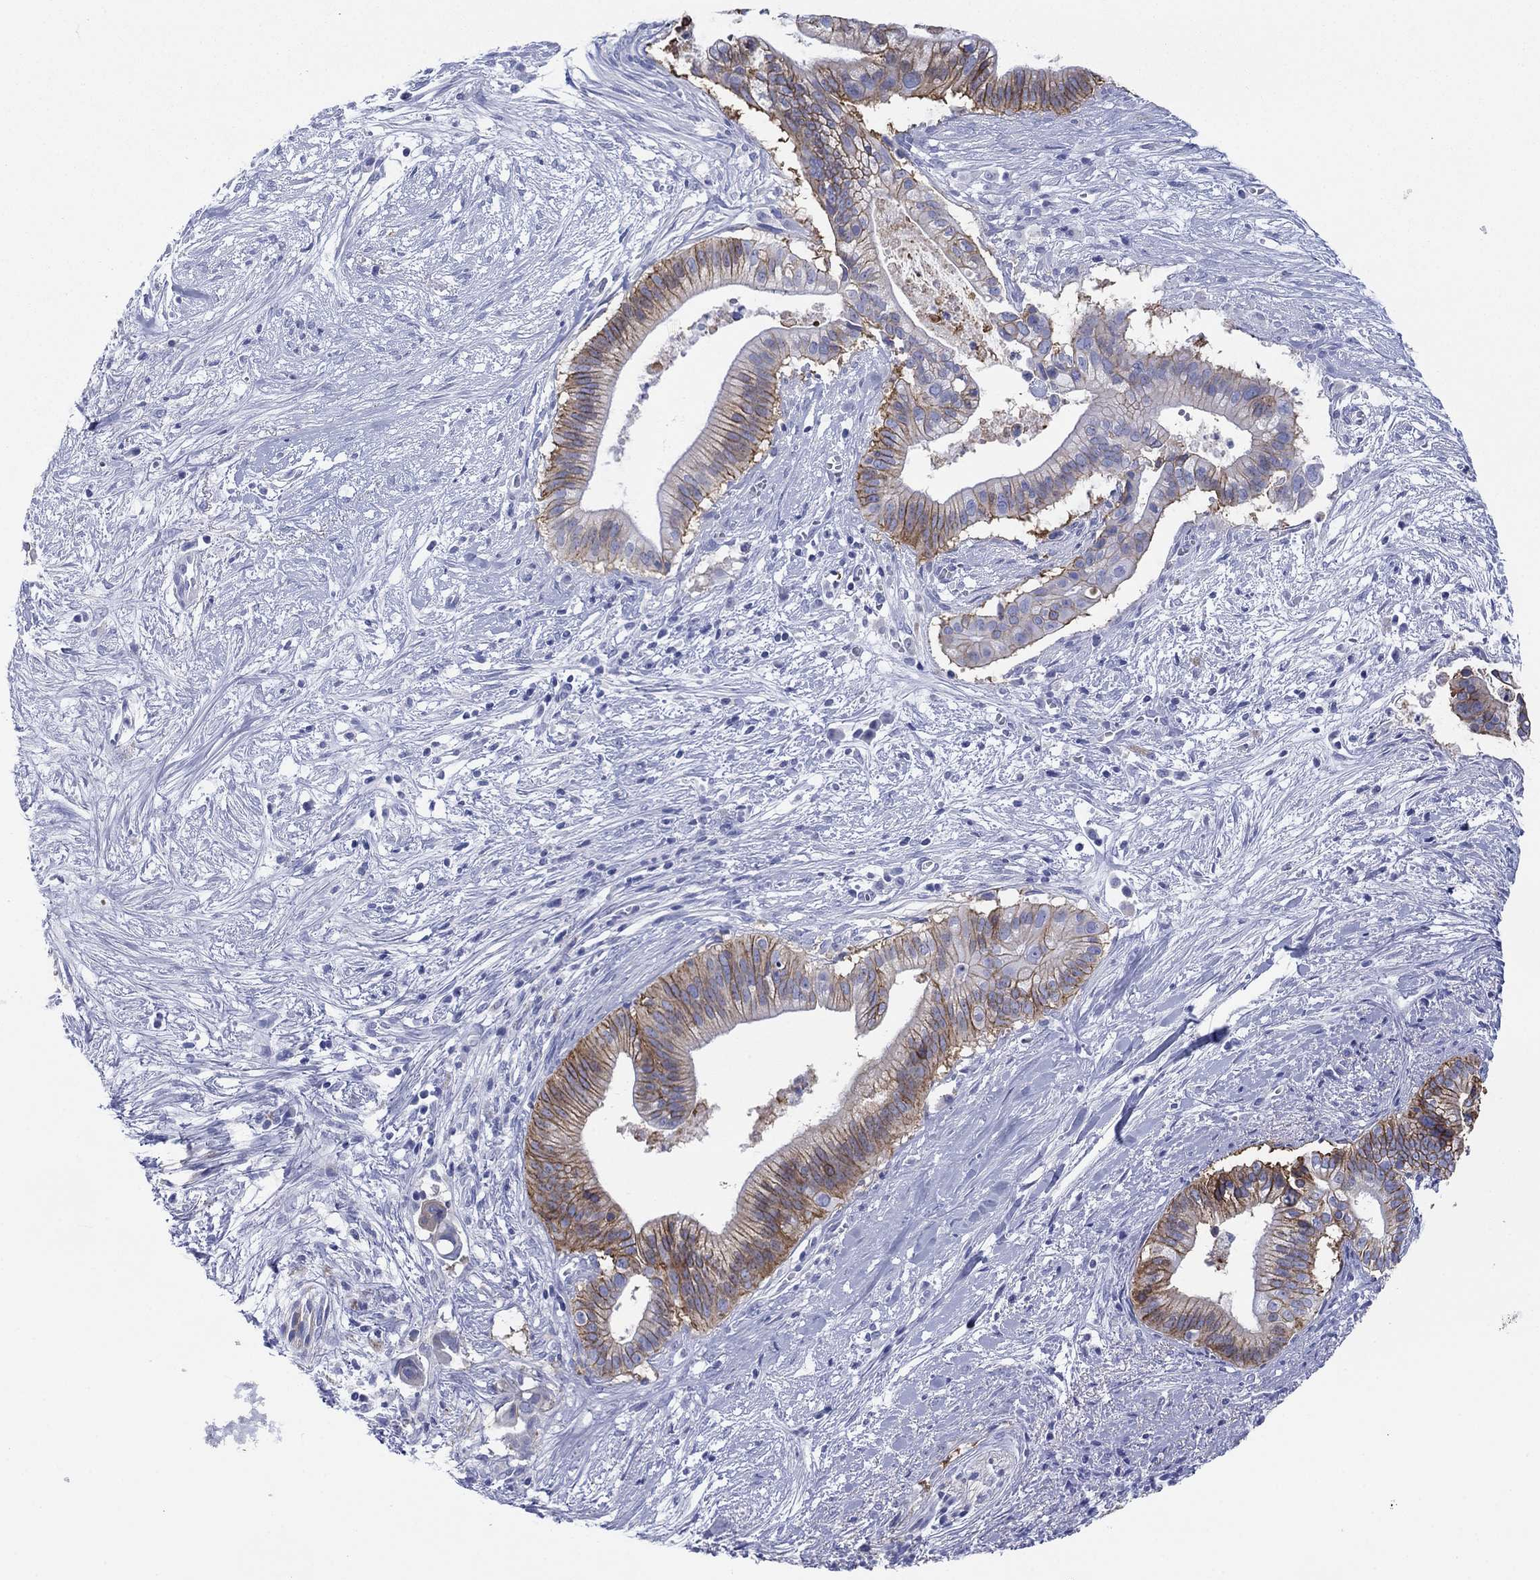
{"staining": {"intensity": "strong", "quantity": "25%-75%", "location": "cytoplasmic/membranous"}, "tissue": "pancreatic cancer", "cell_type": "Tumor cells", "image_type": "cancer", "snomed": [{"axis": "morphology", "description": "Adenocarcinoma, NOS"}, {"axis": "topography", "description": "Pancreas"}], "caption": "A brown stain highlights strong cytoplasmic/membranous positivity of a protein in human pancreatic cancer (adenocarcinoma) tumor cells.", "gene": "ATP1B1", "patient": {"sex": "male", "age": 61}}